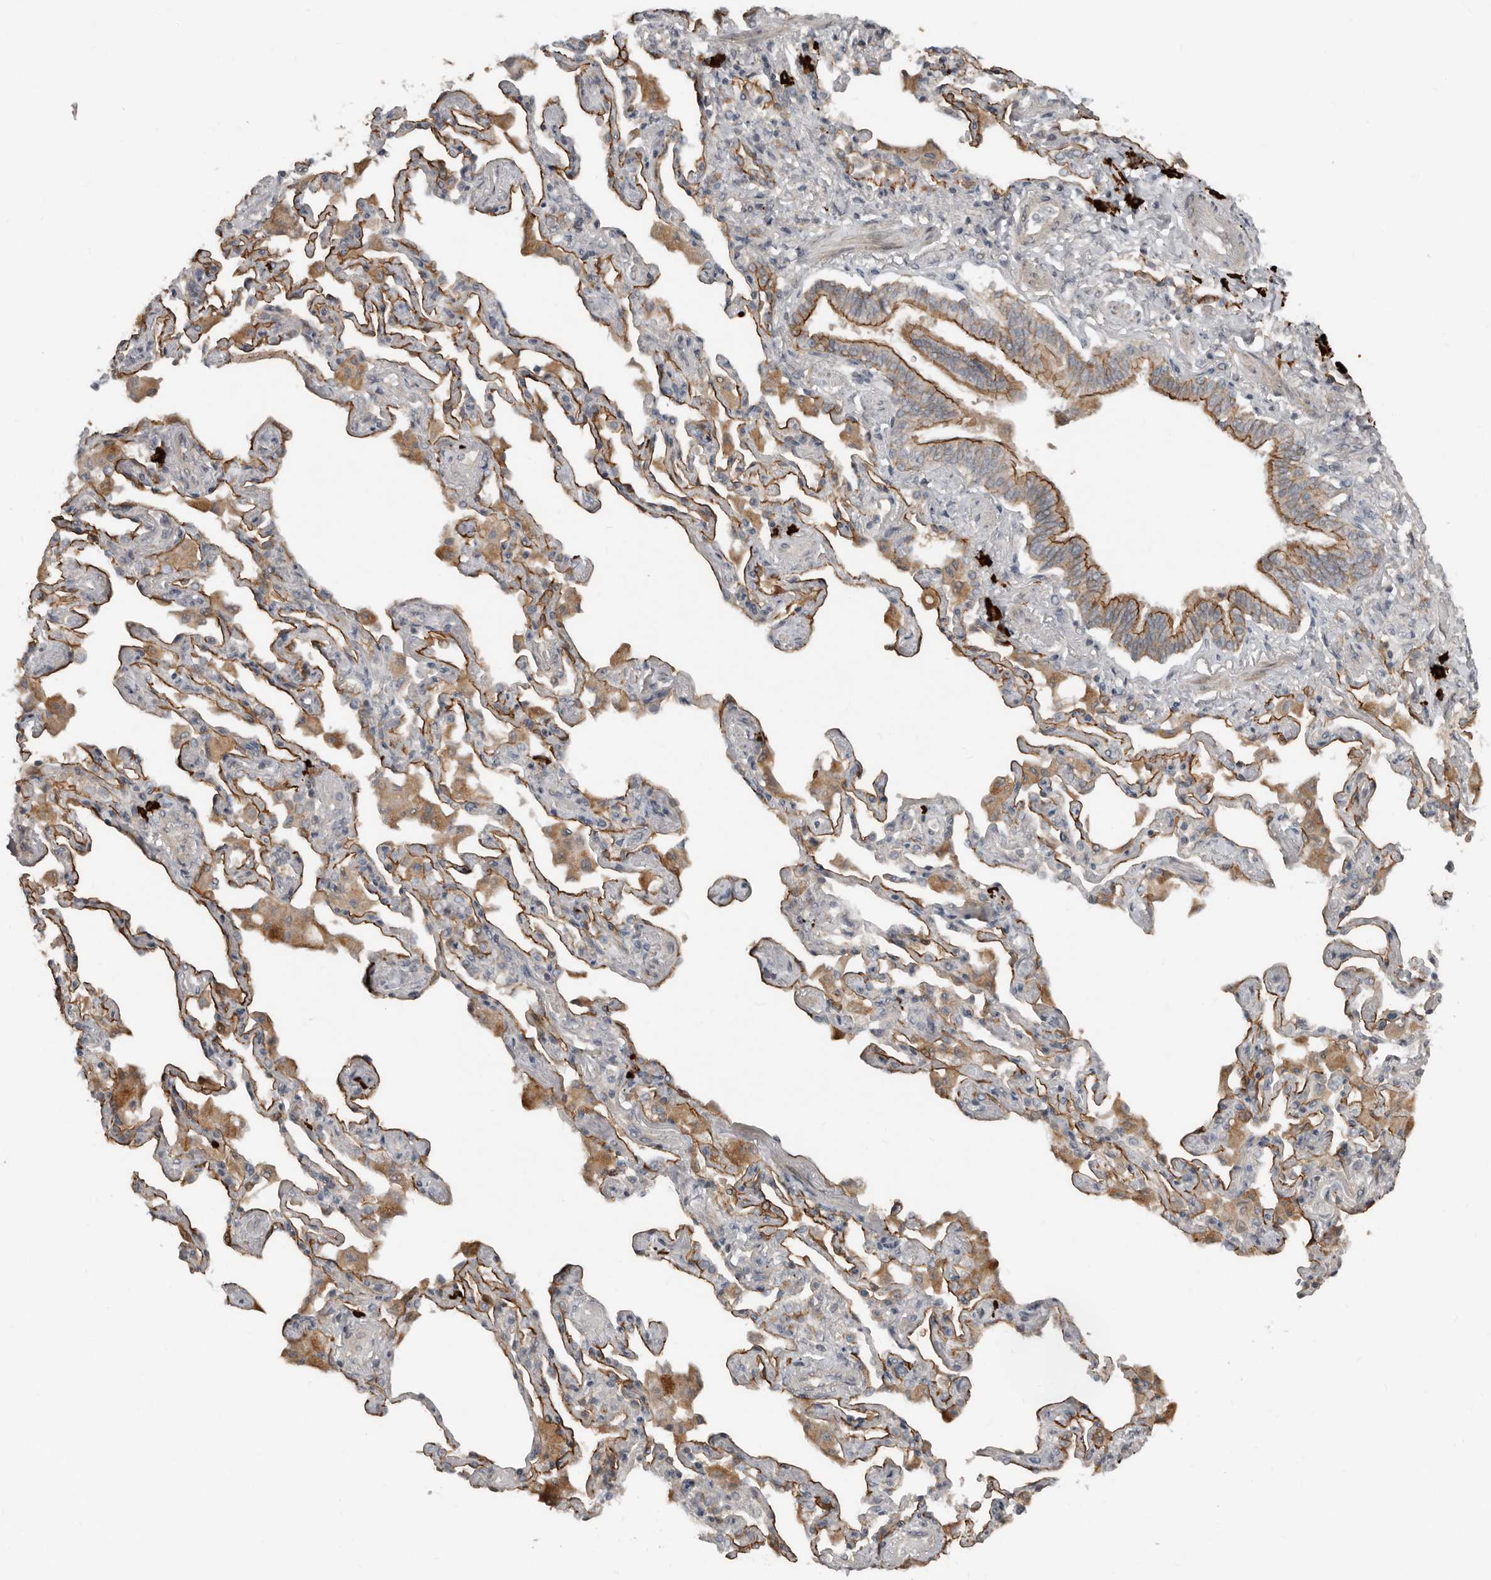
{"staining": {"intensity": "strong", "quantity": "25%-75%", "location": "cytoplasmic/membranous"}, "tissue": "bronchus", "cell_type": "Respiratory epithelial cells", "image_type": "normal", "snomed": [{"axis": "morphology", "description": "Normal tissue, NOS"}, {"axis": "morphology", "description": "Inflammation, NOS"}, {"axis": "topography", "description": "Bronchus"}, {"axis": "topography", "description": "Lung"}], "caption": "Immunohistochemical staining of benign human bronchus displays 25%-75% levels of strong cytoplasmic/membranous protein positivity in approximately 25%-75% of respiratory epithelial cells. (DAB (3,3'-diaminobenzidine) = brown stain, brightfield microscopy at high magnification).", "gene": "TEAD3", "patient": {"sex": "female", "age": 46}}